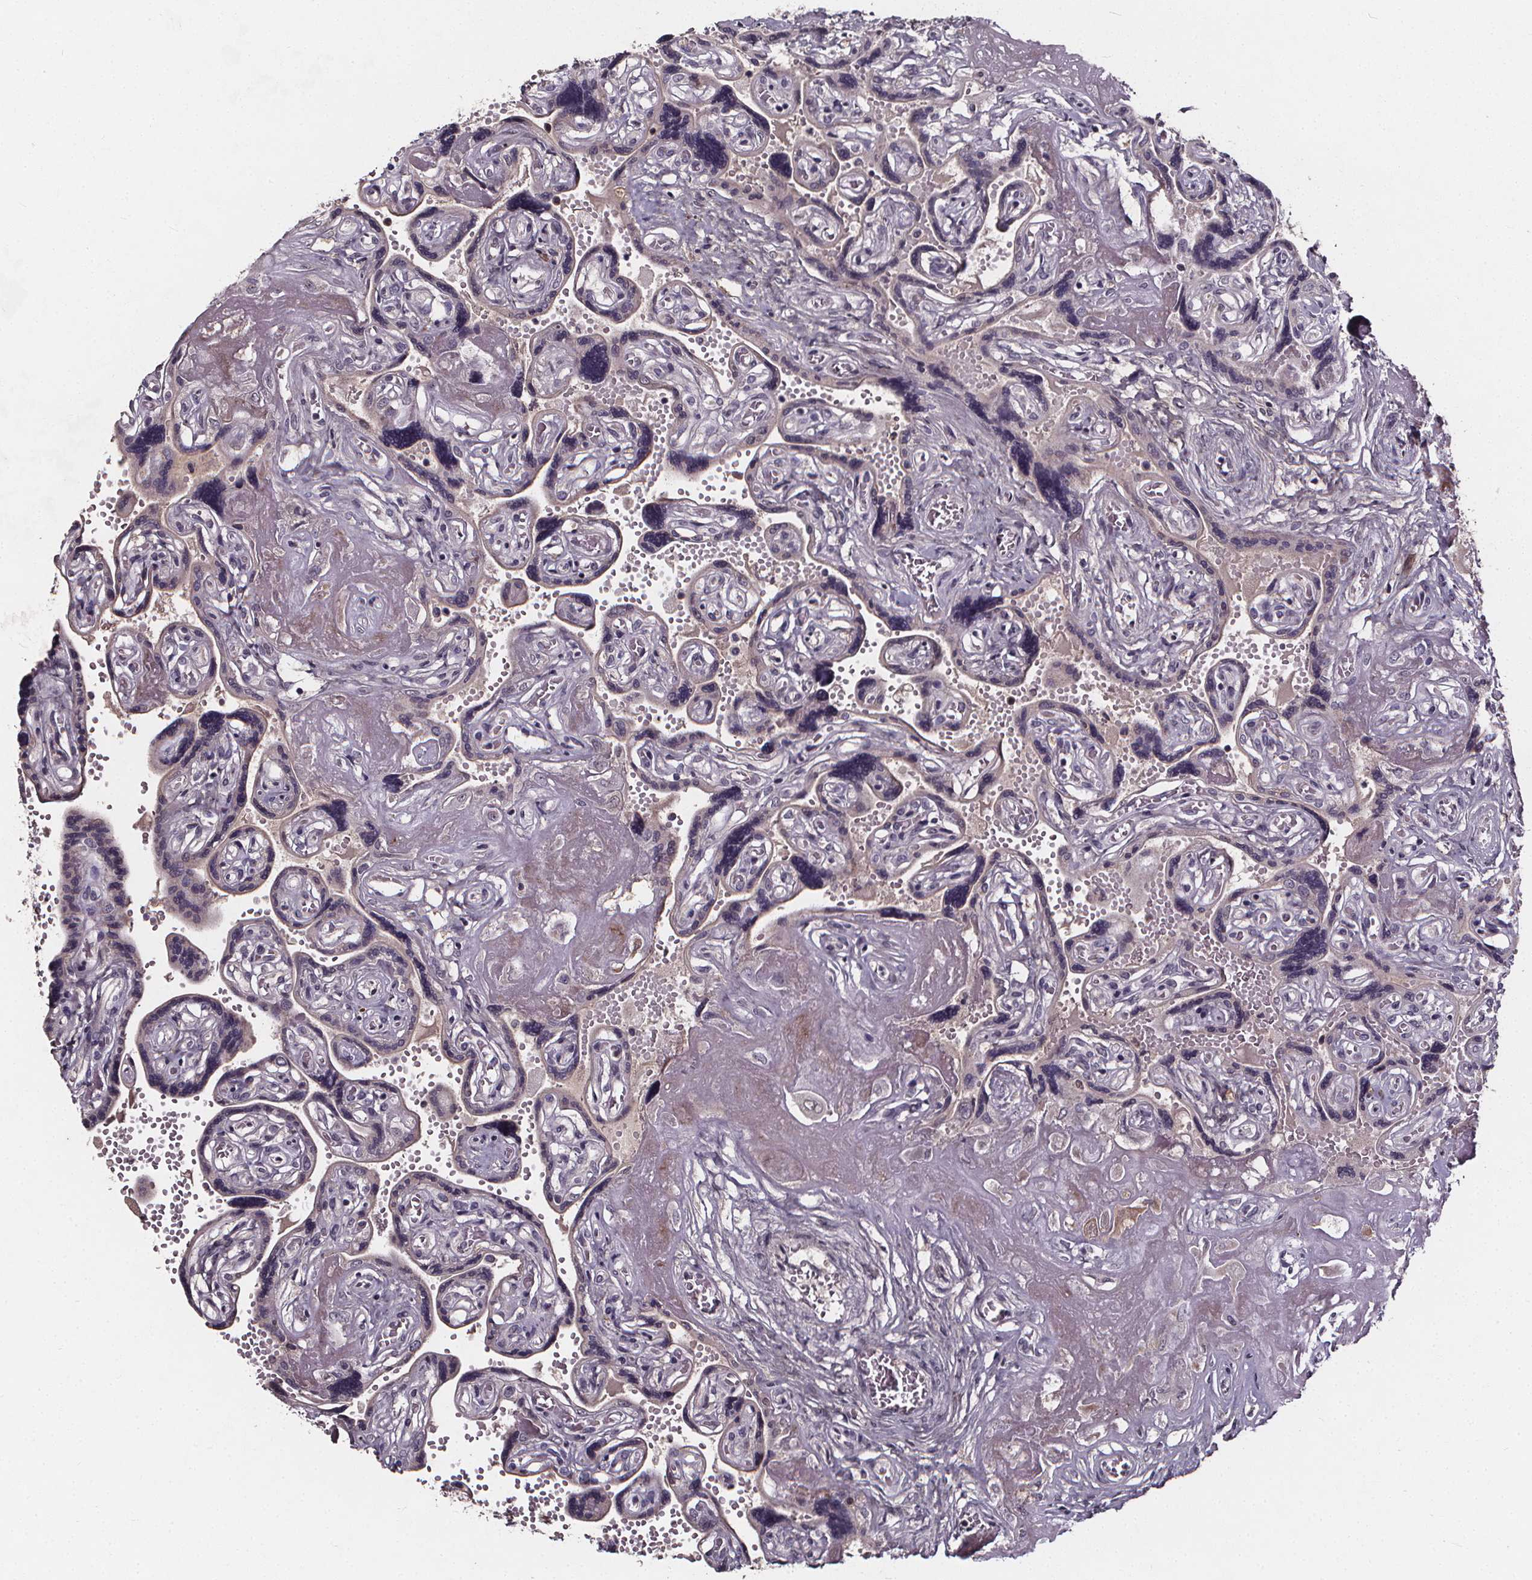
{"staining": {"intensity": "negative", "quantity": "none", "location": "none"}, "tissue": "placenta", "cell_type": "Decidual cells", "image_type": "normal", "snomed": [{"axis": "morphology", "description": "Normal tissue, NOS"}, {"axis": "topography", "description": "Placenta"}], "caption": "Immunohistochemical staining of benign human placenta exhibits no significant expression in decidual cells. The staining was performed using DAB to visualize the protein expression in brown, while the nuclei were stained in blue with hematoxylin (Magnification: 20x).", "gene": "SPAG8", "patient": {"sex": "female", "age": 32}}